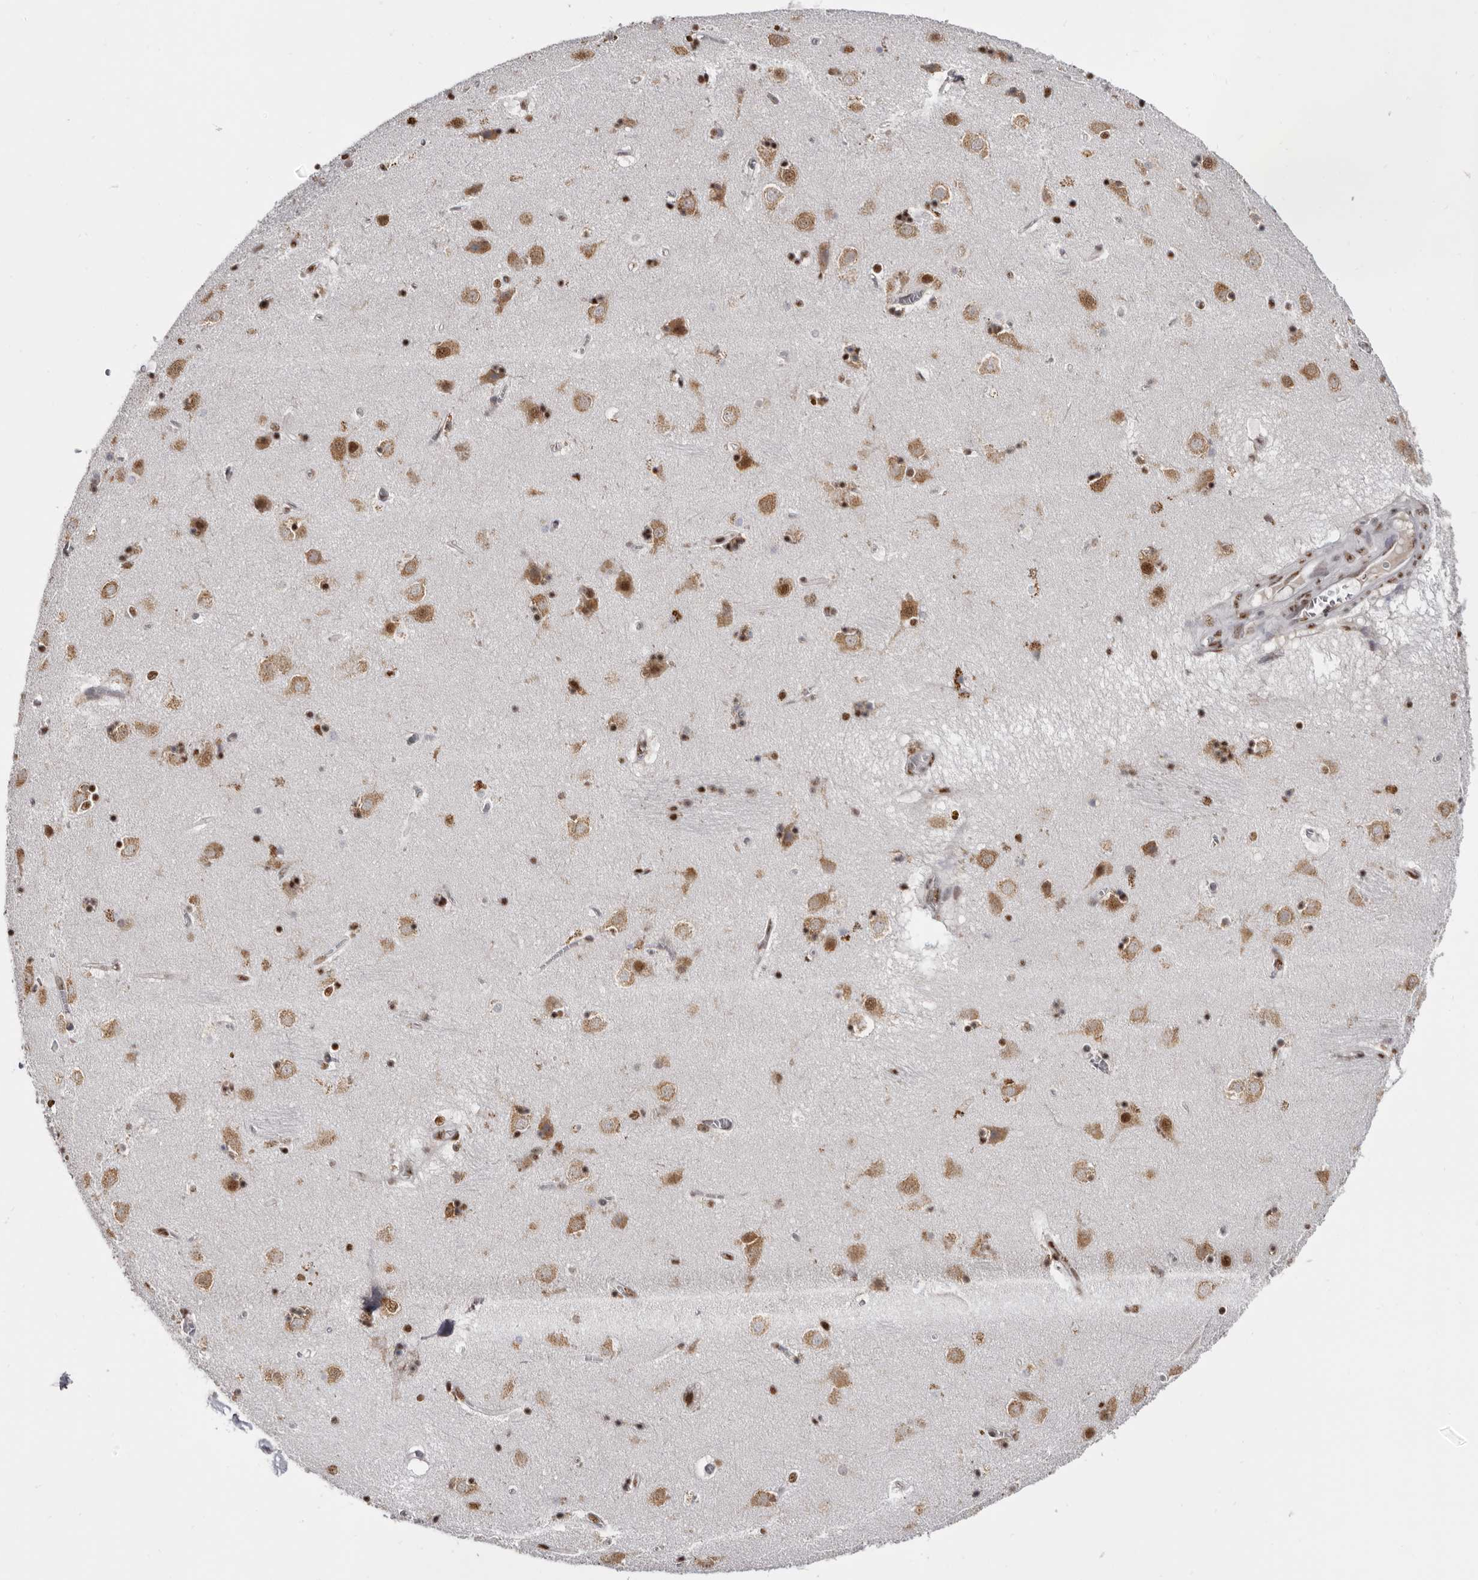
{"staining": {"intensity": "moderate", "quantity": "25%-75%", "location": "nuclear"}, "tissue": "caudate", "cell_type": "Glial cells", "image_type": "normal", "snomed": [{"axis": "morphology", "description": "Normal tissue, NOS"}, {"axis": "topography", "description": "Lateral ventricle wall"}], "caption": "This micrograph shows unremarkable caudate stained with immunohistochemistry (IHC) to label a protein in brown. The nuclear of glial cells show moderate positivity for the protein. Nuclei are counter-stained blue.", "gene": "SCAF4", "patient": {"sex": "male", "age": 70}}